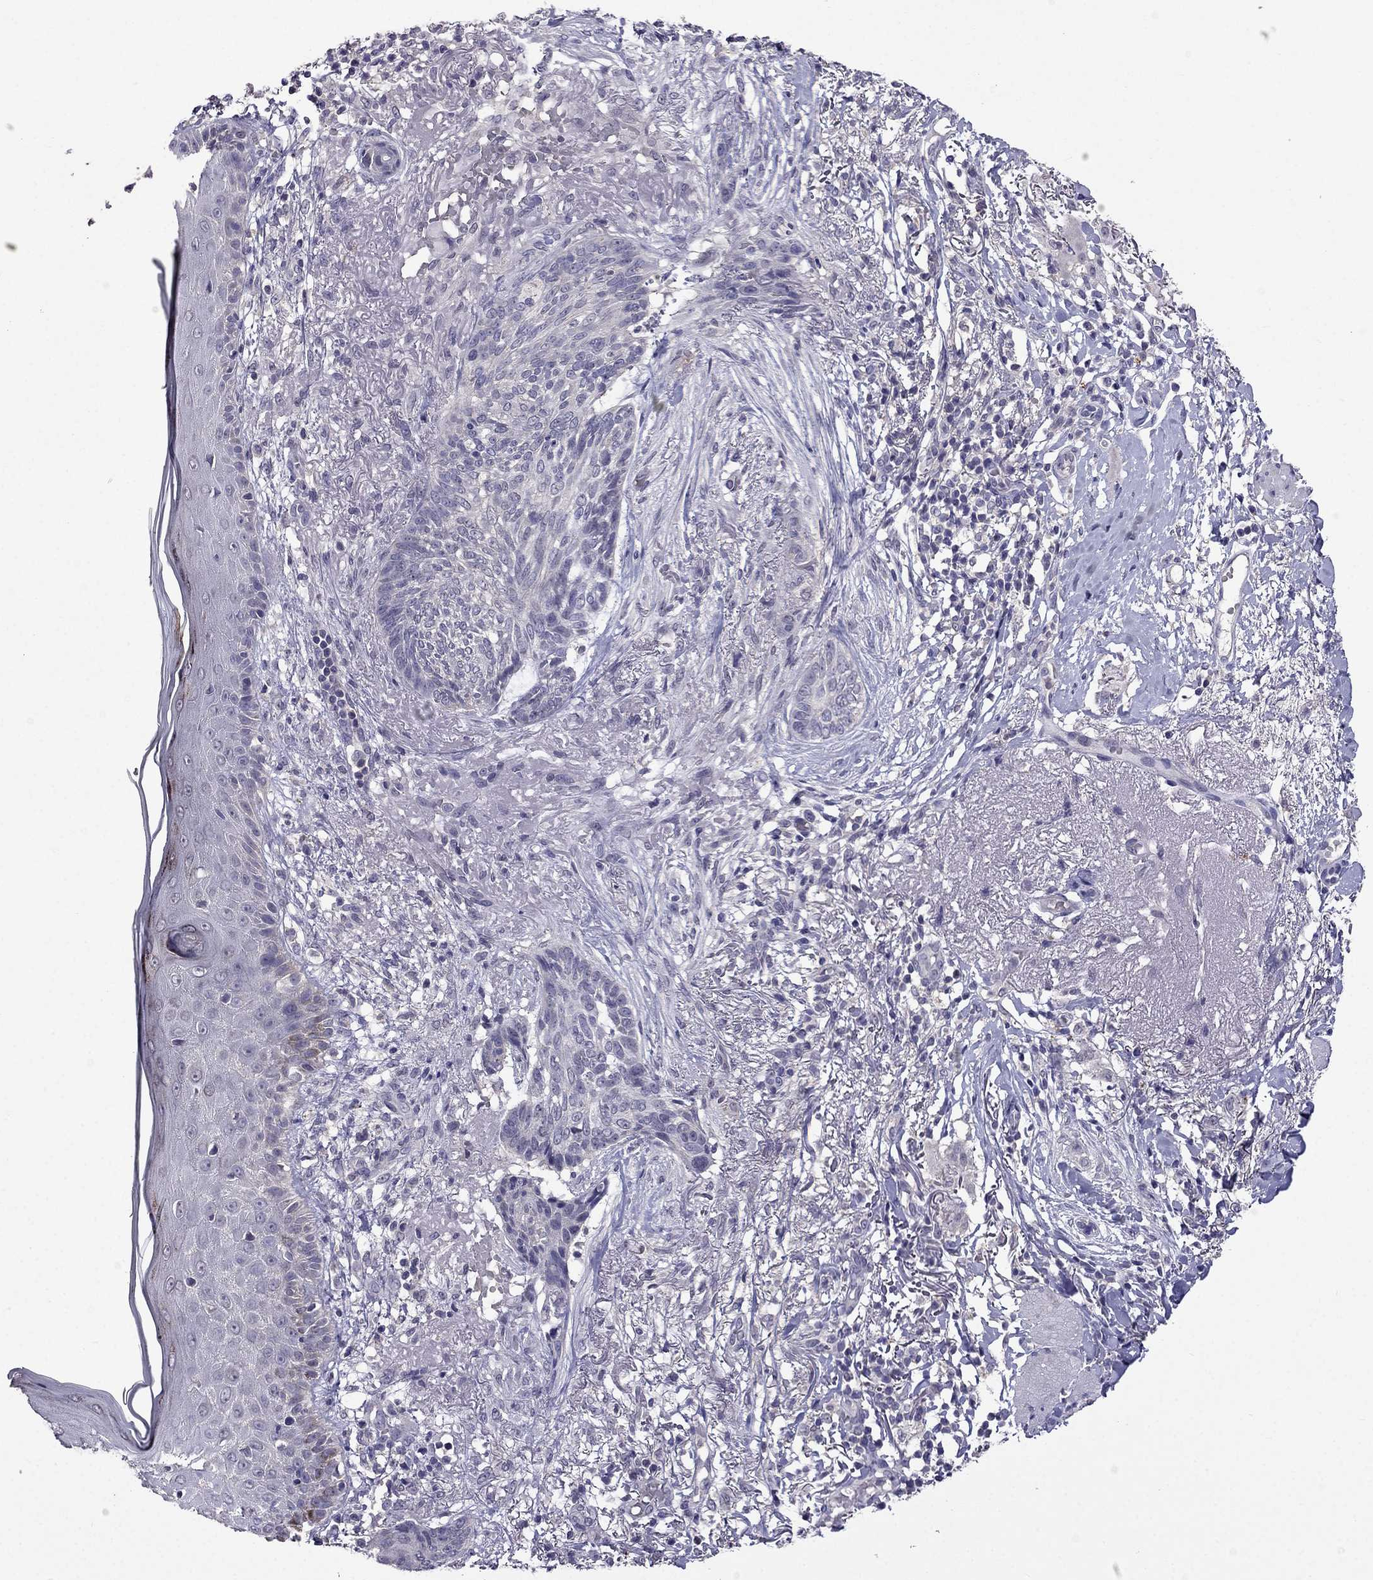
{"staining": {"intensity": "negative", "quantity": "none", "location": "none"}, "tissue": "skin cancer", "cell_type": "Tumor cells", "image_type": "cancer", "snomed": [{"axis": "morphology", "description": "Normal tissue, NOS"}, {"axis": "morphology", "description": "Basal cell carcinoma"}, {"axis": "topography", "description": "Skin"}], "caption": "Micrograph shows no protein expression in tumor cells of skin basal cell carcinoma tissue.", "gene": "AQP9", "patient": {"sex": "male", "age": 84}}